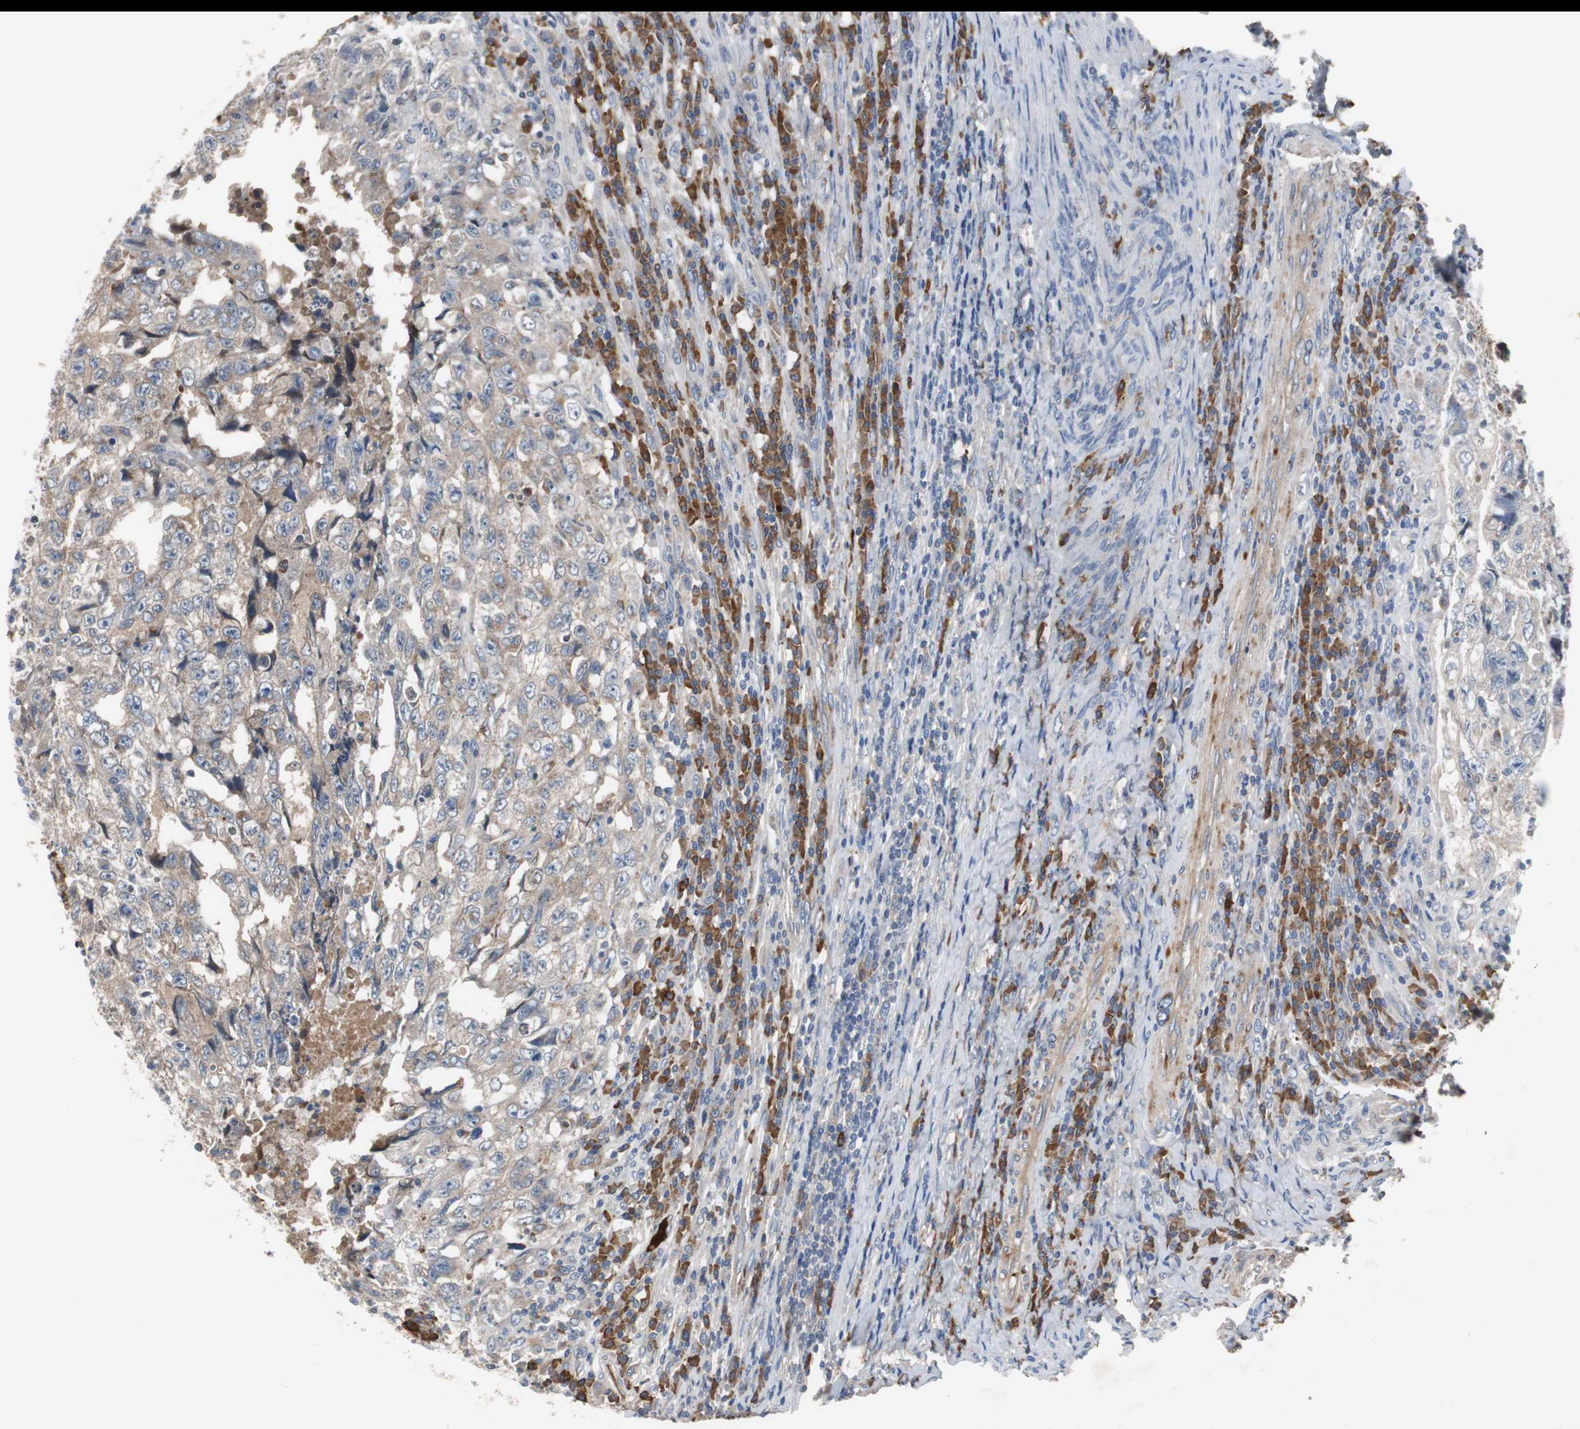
{"staining": {"intensity": "weak", "quantity": ">75%", "location": "cytoplasmic/membranous"}, "tissue": "testis cancer", "cell_type": "Tumor cells", "image_type": "cancer", "snomed": [{"axis": "morphology", "description": "Necrosis, NOS"}, {"axis": "morphology", "description": "Carcinoma, Embryonal, NOS"}, {"axis": "topography", "description": "Testis"}], "caption": "Immunohistochemical staining of human testis cancer (embryonal carcinoma) shows low levels of weak cytoplasmic/membranous staining in approximately >75% of tumor cells. The staining was performed using DAB to visualize the protein expression in brown, while the nuclei were stained in blue with hematoxylin (Magnification: 20x).", "gene": "SORT1", "patient": {"sex": "male", "age": 19}}